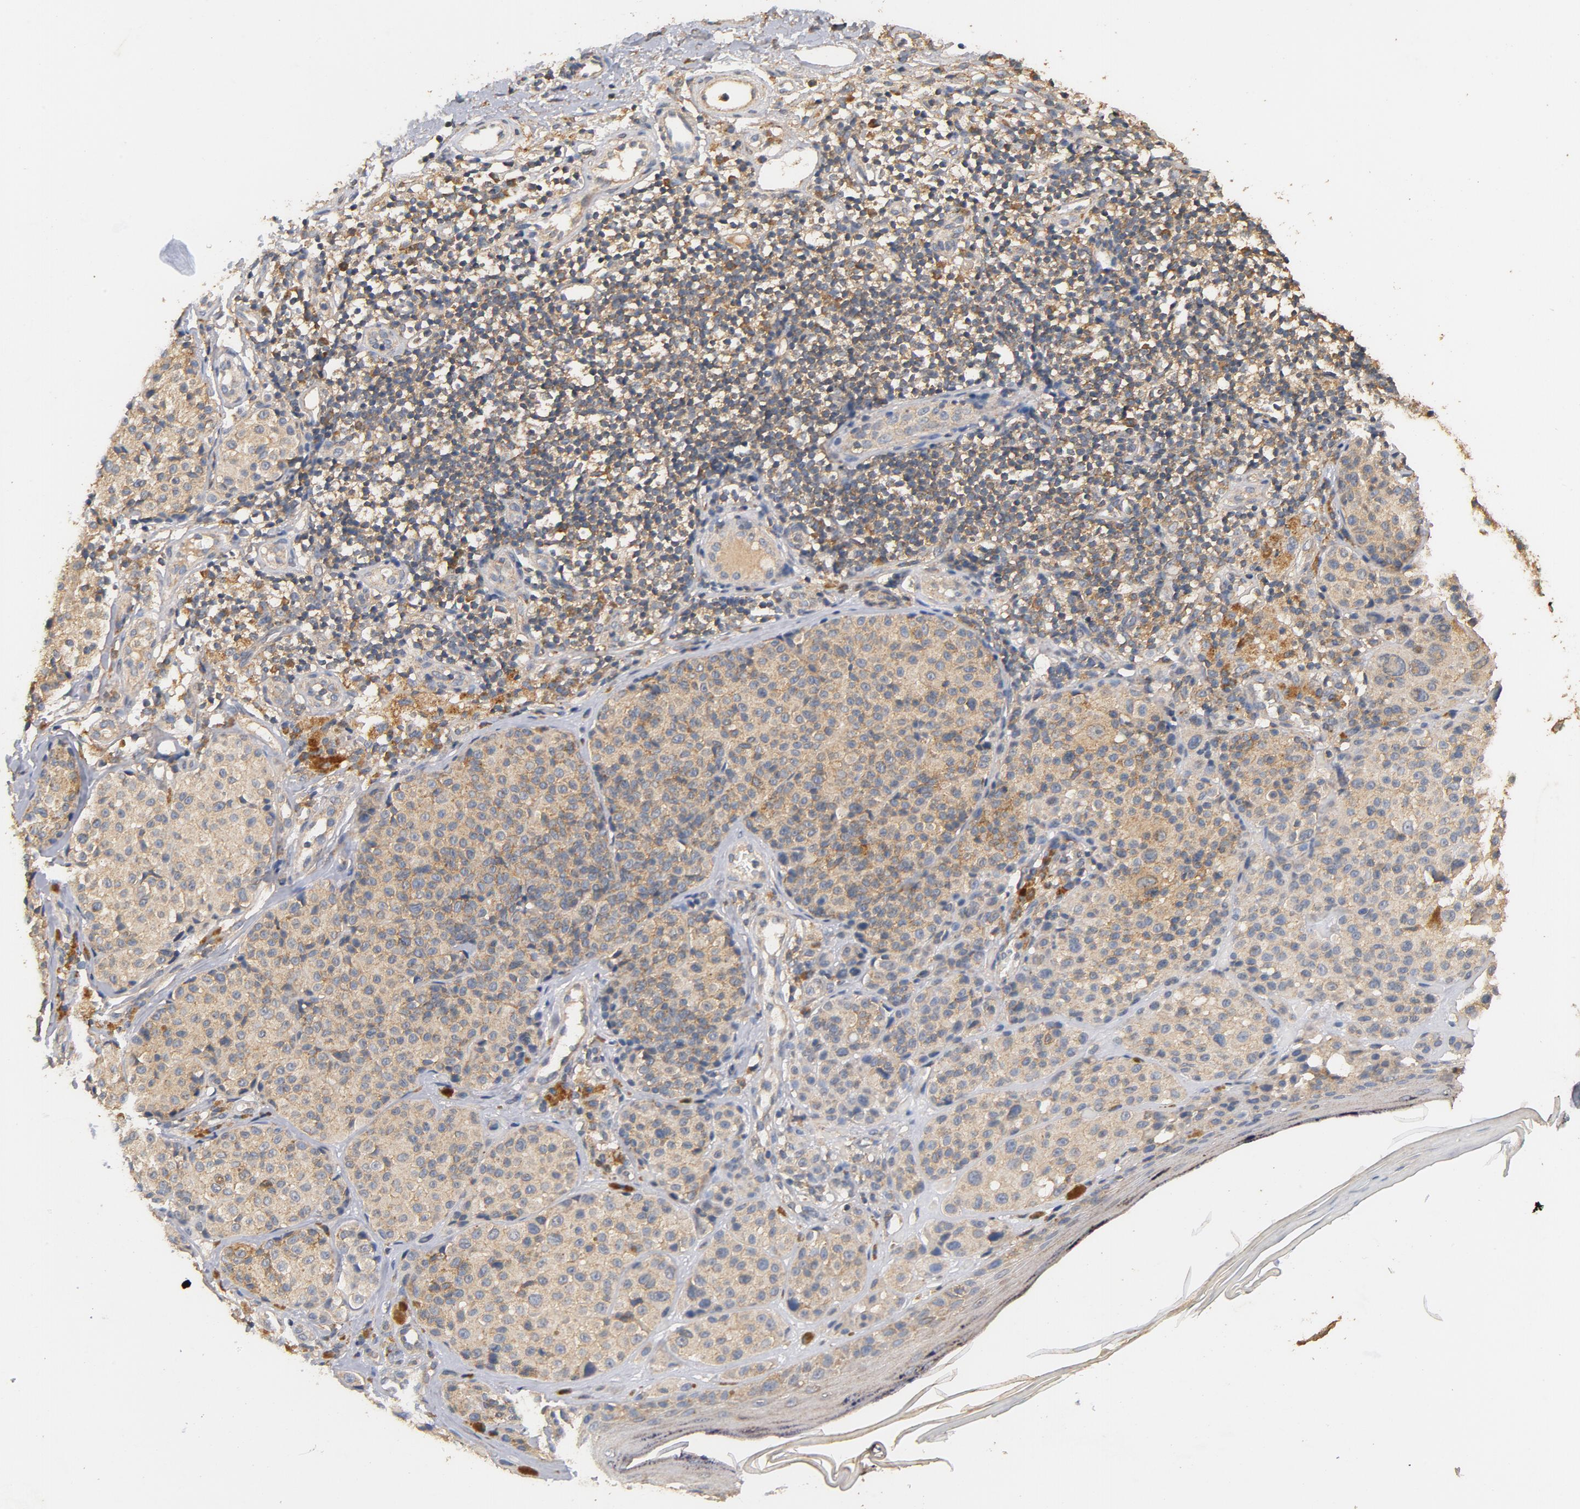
{"staining": {"intensity": "moderate", "quantity": ">75%", "location": "cytoplasmic/membranous"}, "tissue": "melanoma", "cell_type": "Tumor cells", "image_type": "cancer", "snomed": [{"axis": "morphology", "description": "Malignant melanoma, Metastatic site"}, {"axis": "topography", "description": "Lymph node"}], "caption": "This photomicrograph reveals IHC staining of human malignant melanoma (metastatic site), with medium moderate cytoplasmic/membranous staining in about >75% of tumor cells.", "gene": "DDX6", "patient": {"sex": "male", "age": 61}}